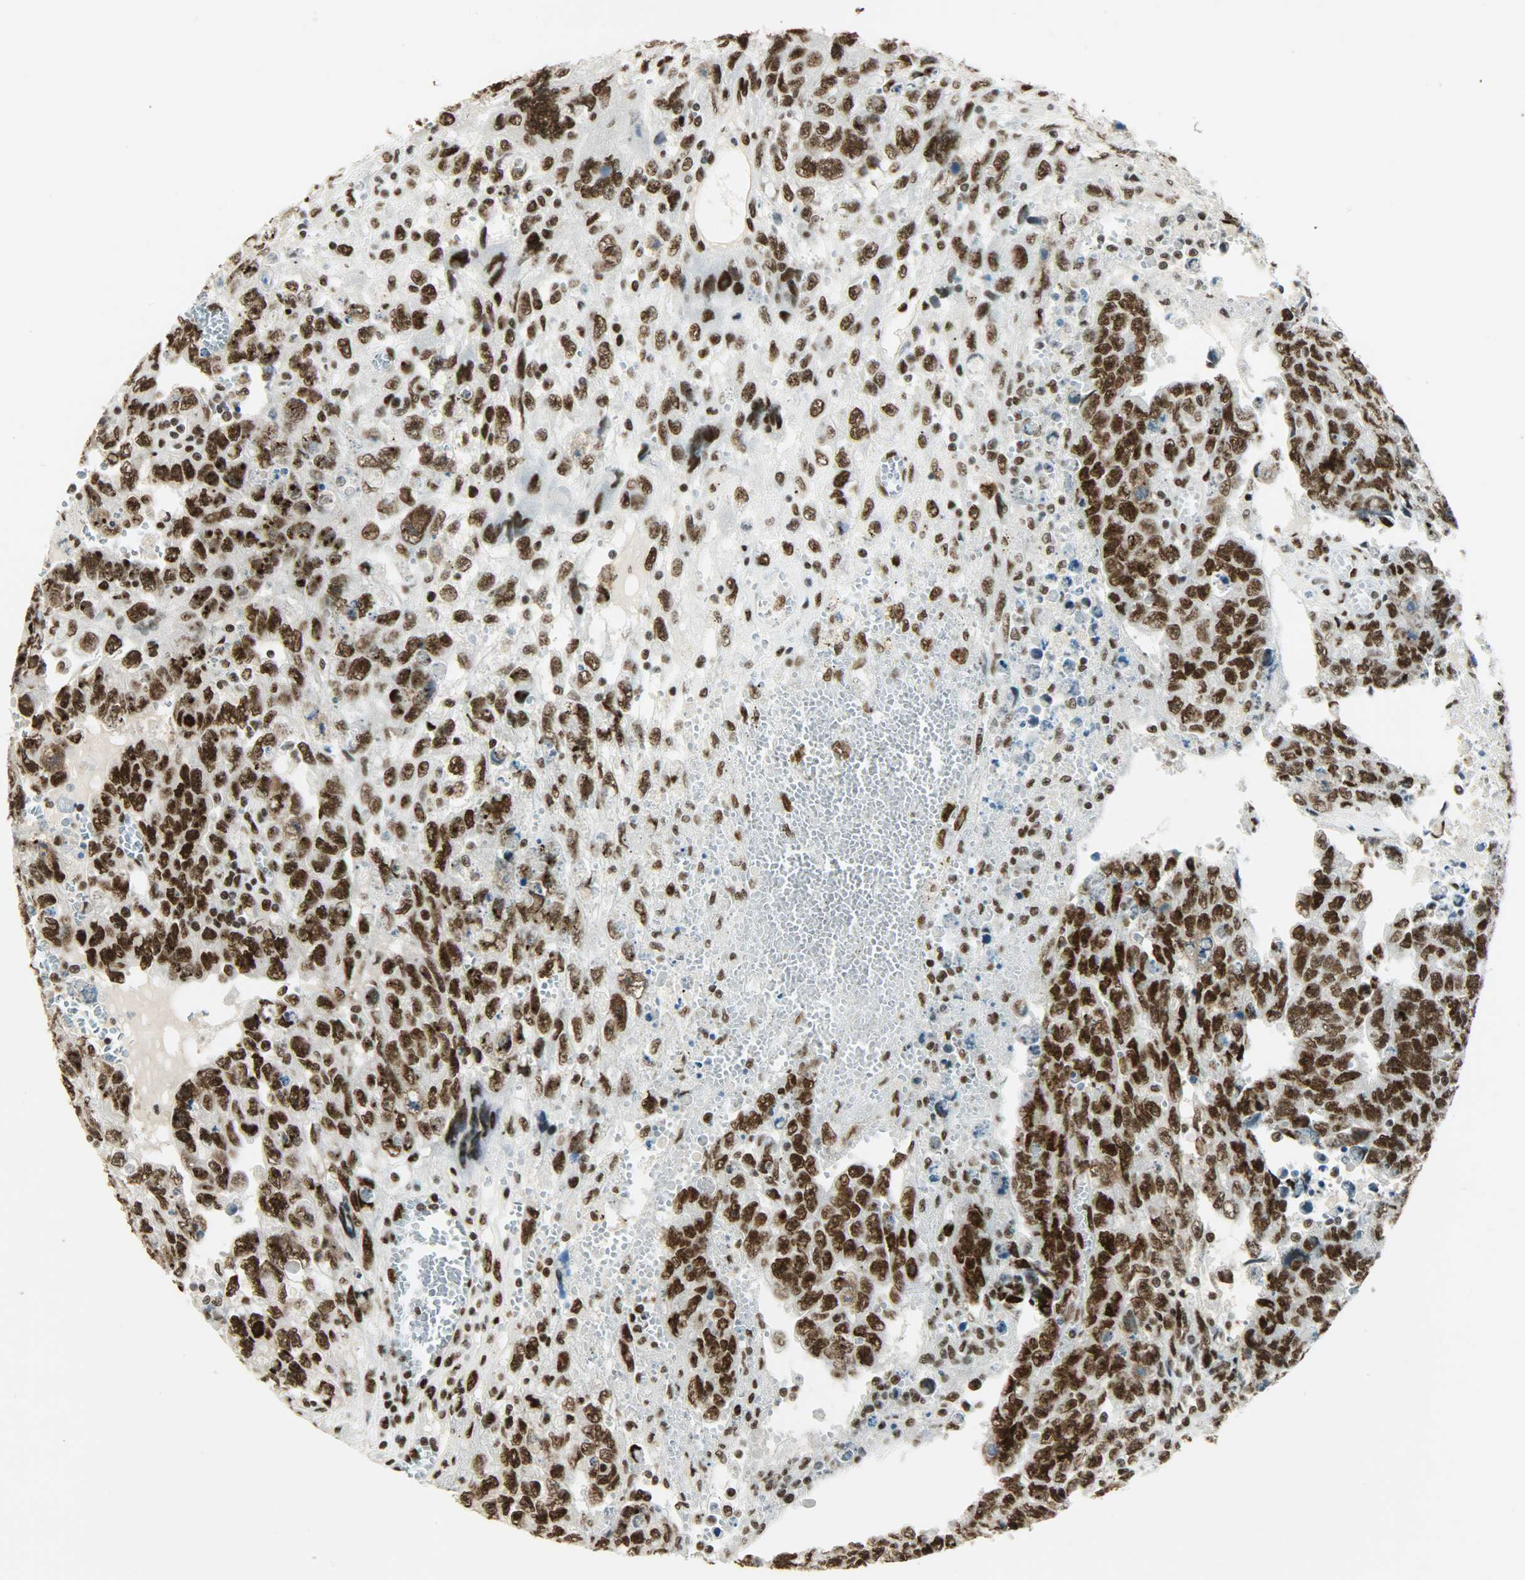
{"staining": {"intensity": "strong", "quantity": ">75%", "location": "nuclear"}, "tissue": "testis cancer", "cell_type": "Tumor cells", "image_type": "cancer", "snomed": [{"axis": "morphology", "description": "Carcinoma, Embryonal, NOS"}, {"axis": "topography", "description": "Testis"}], "caption": "There is high levels of strong nuclear staining in tumor cells of testis embryonal carcinoma, as demonstrated by immunohistochemical staining (brown color).", "gene": "MYEF2", "patient": {"sex": "male", "age": 28}}